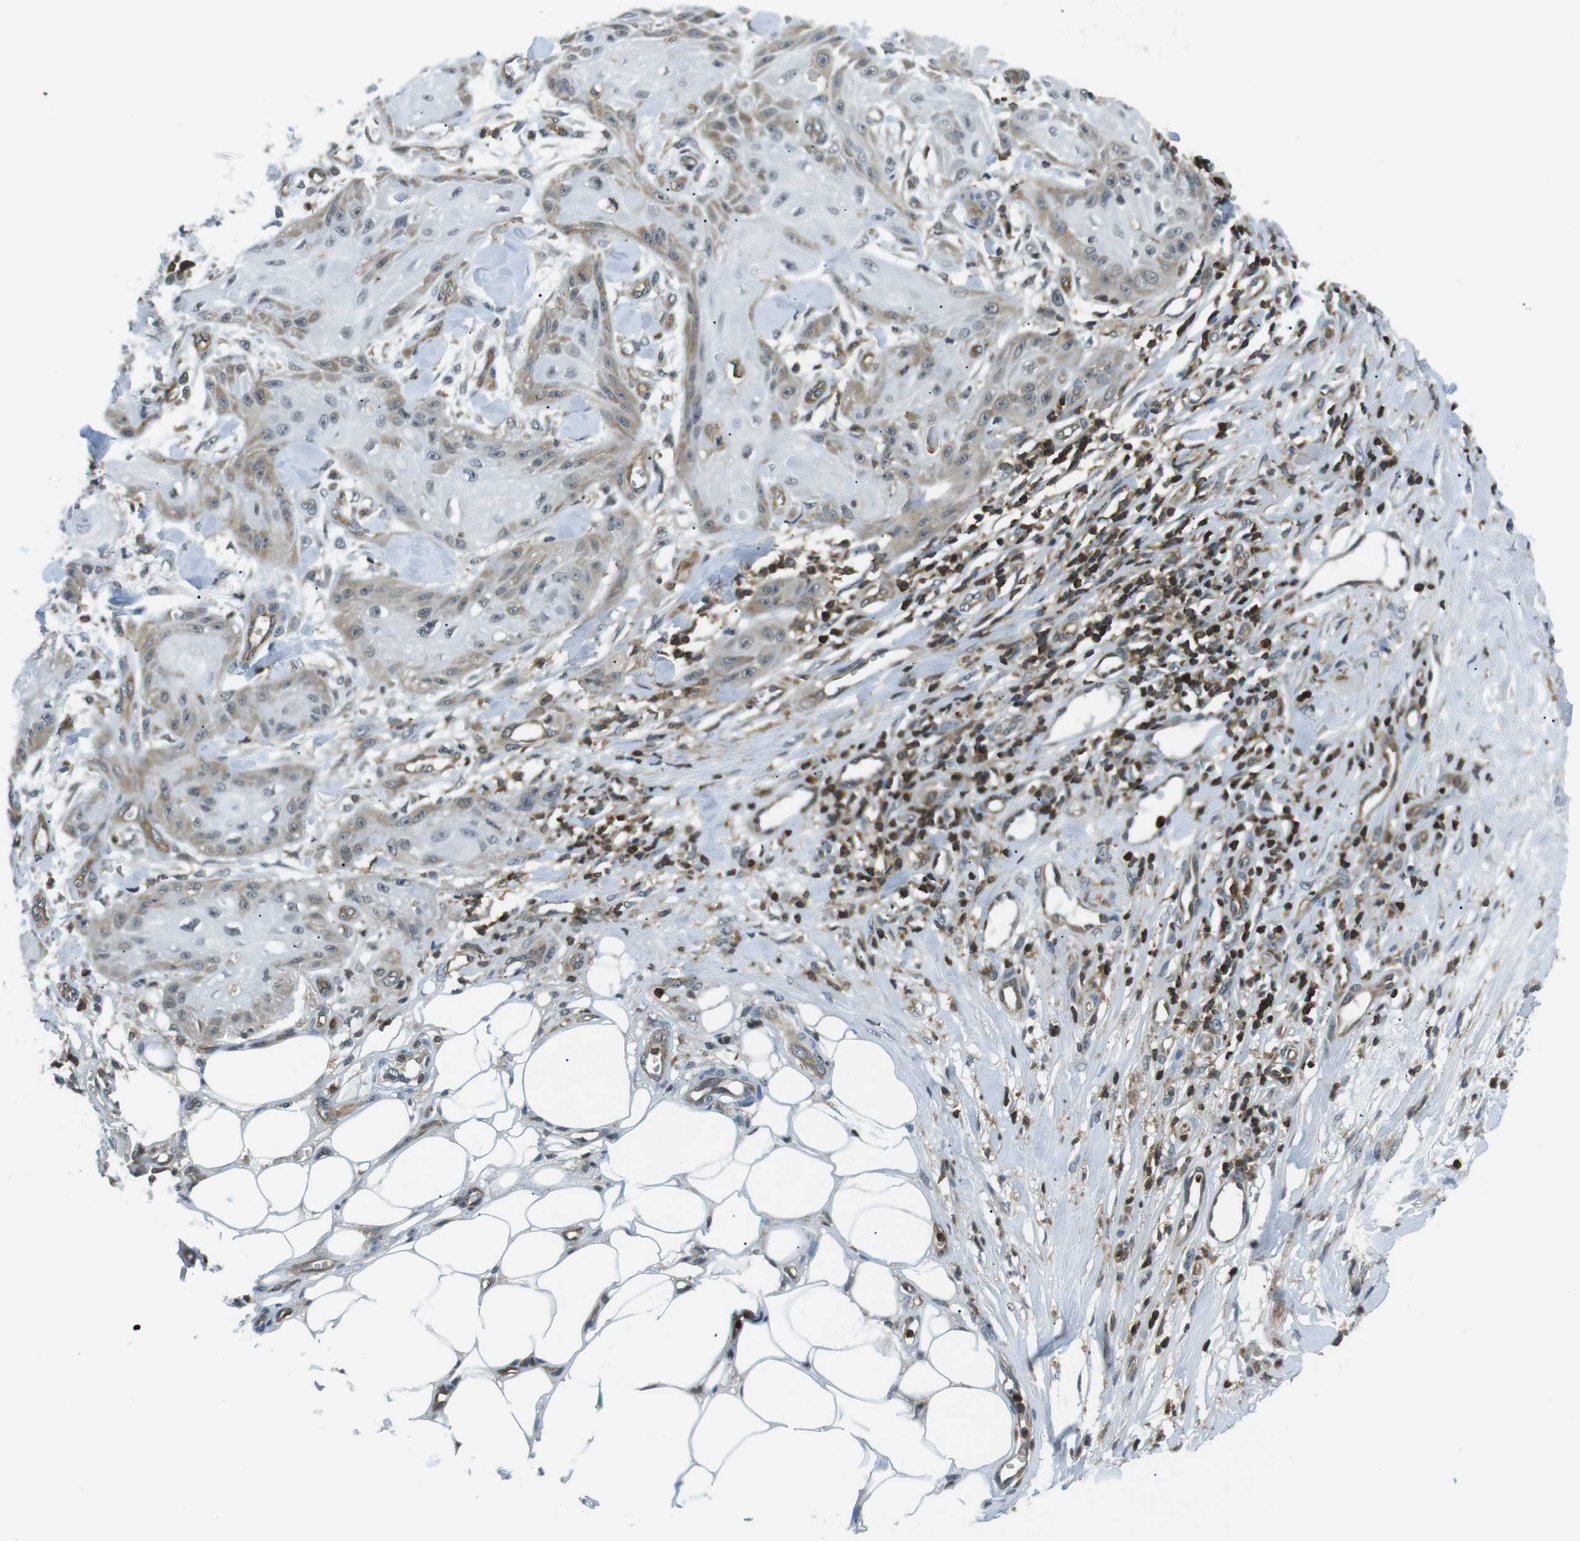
{"staining": {"intensity": "weak", "quantity": "<25%", "location": "cytoplasmic/membranous"}, "tissue": "skin cancer", "cell_type": "Tumor cells", "image_type": "cancer", "snomed": [{"axis": "morphology", "description": "Squamous cell carcinoma, NOS"}, {"axis": "topography", "description": "Skin"}], "caption": "A high-resolution photomicrograph shows immunohistochemistry staining of skin cancer (squamous cell carcinoma), which reveals no significant positivity in tumor cells.", "gene": "STK10", "patient": {"sex": "male", "age": 74}}